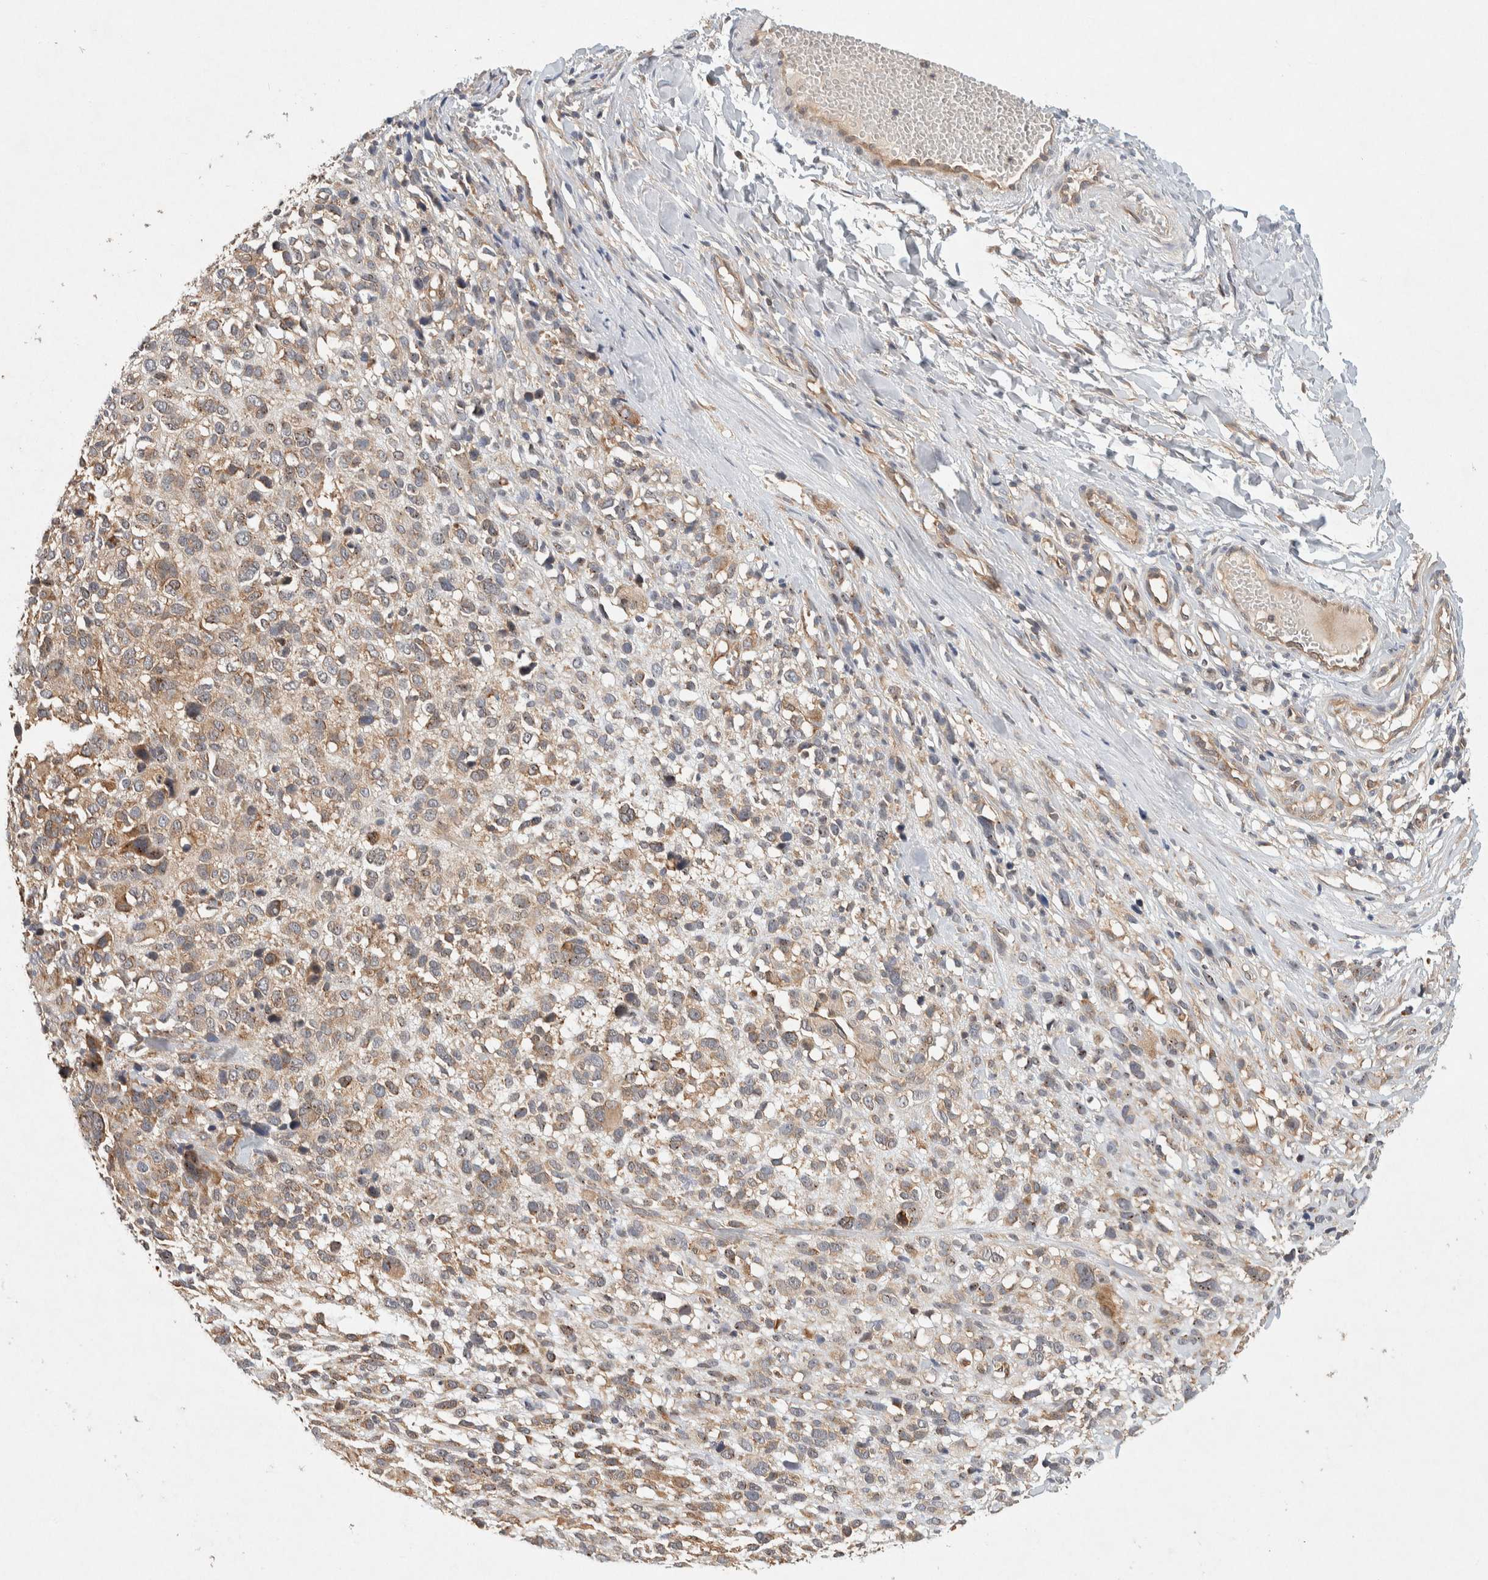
{"staining": {"intensity": "weak", "quantity": "25%-75%", "location": "cytoplasmic/membranous"}, "tissue": "melanoma", "cell_type": "Tumor cells", "image_type": "cancer", "snomed": [{"axis": "morphology", "description": "Malignant melanoma, NOS"}, {"axis": "topography", "description": "Skin"}], "caption": "Brown immunohistochemical staining in malignant melanoma demonstrates weak cytoplasmic/membranous positivity in approximately 25%-75% of tumor cells. (brown staining indicates protein expression, while blue staining denotes nuclei).", "gene": "PXK", "patient": {"sex": "female", "age": 55}}